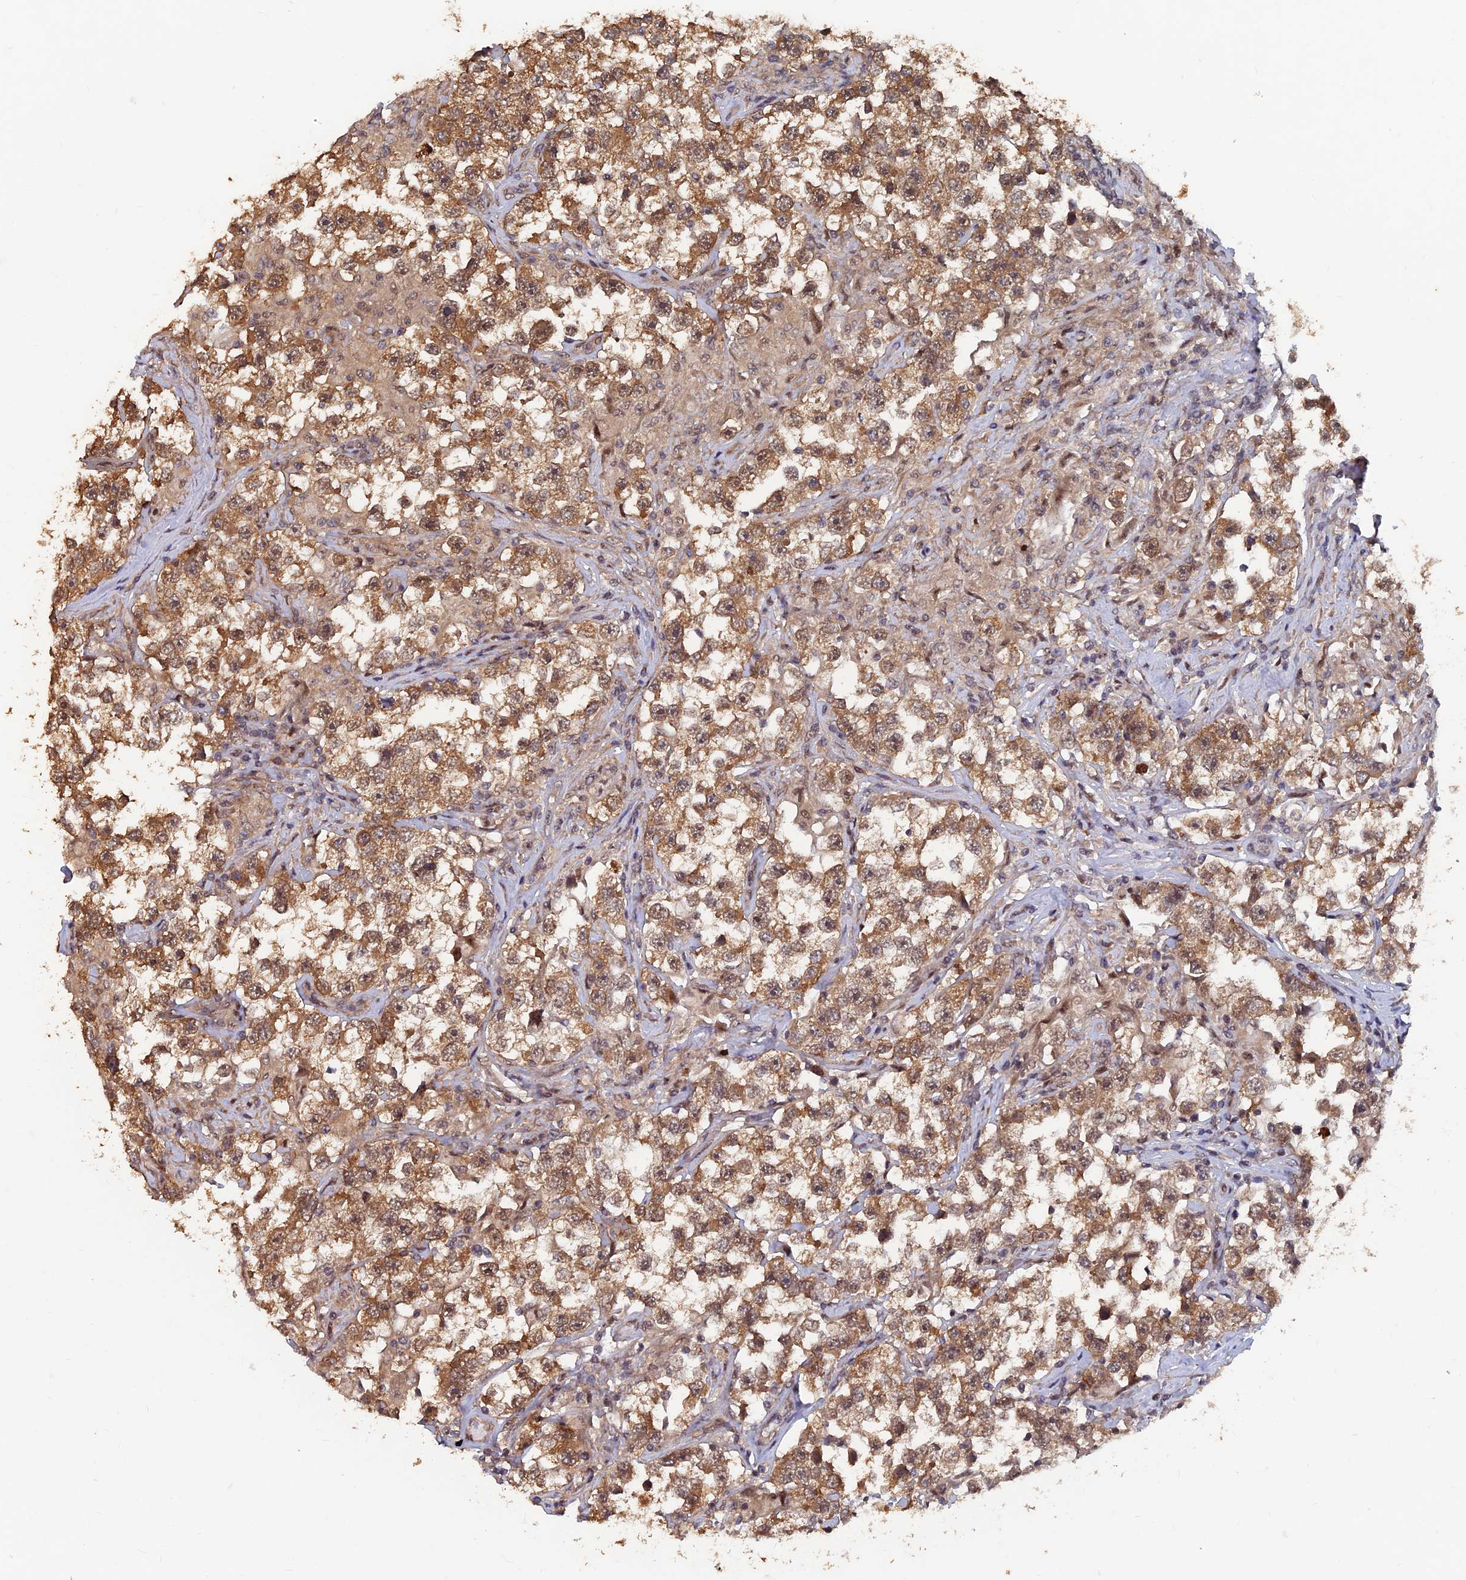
{"staining": {"intensity": "moderate", "quantity": ">75%", "location": "cytoplasmic/membranous,nuclear"}, "tissue": "testis cancer", "cell_type": "Tumor cells", "image_type": "cancer", "snomed": [{"axis": "morphology", "description": "Seminoma, NOS"}, {"axis": "topography", "description": "Testis"}], "caption": "Protein expression analysis of human seminoma (testis) reveals moderate cytoplasmic/membranous and nuclear positivity in about >75% of tumor cells.", "gene": "FAM53C", "patient": {"sex": "male", "age": 46}}